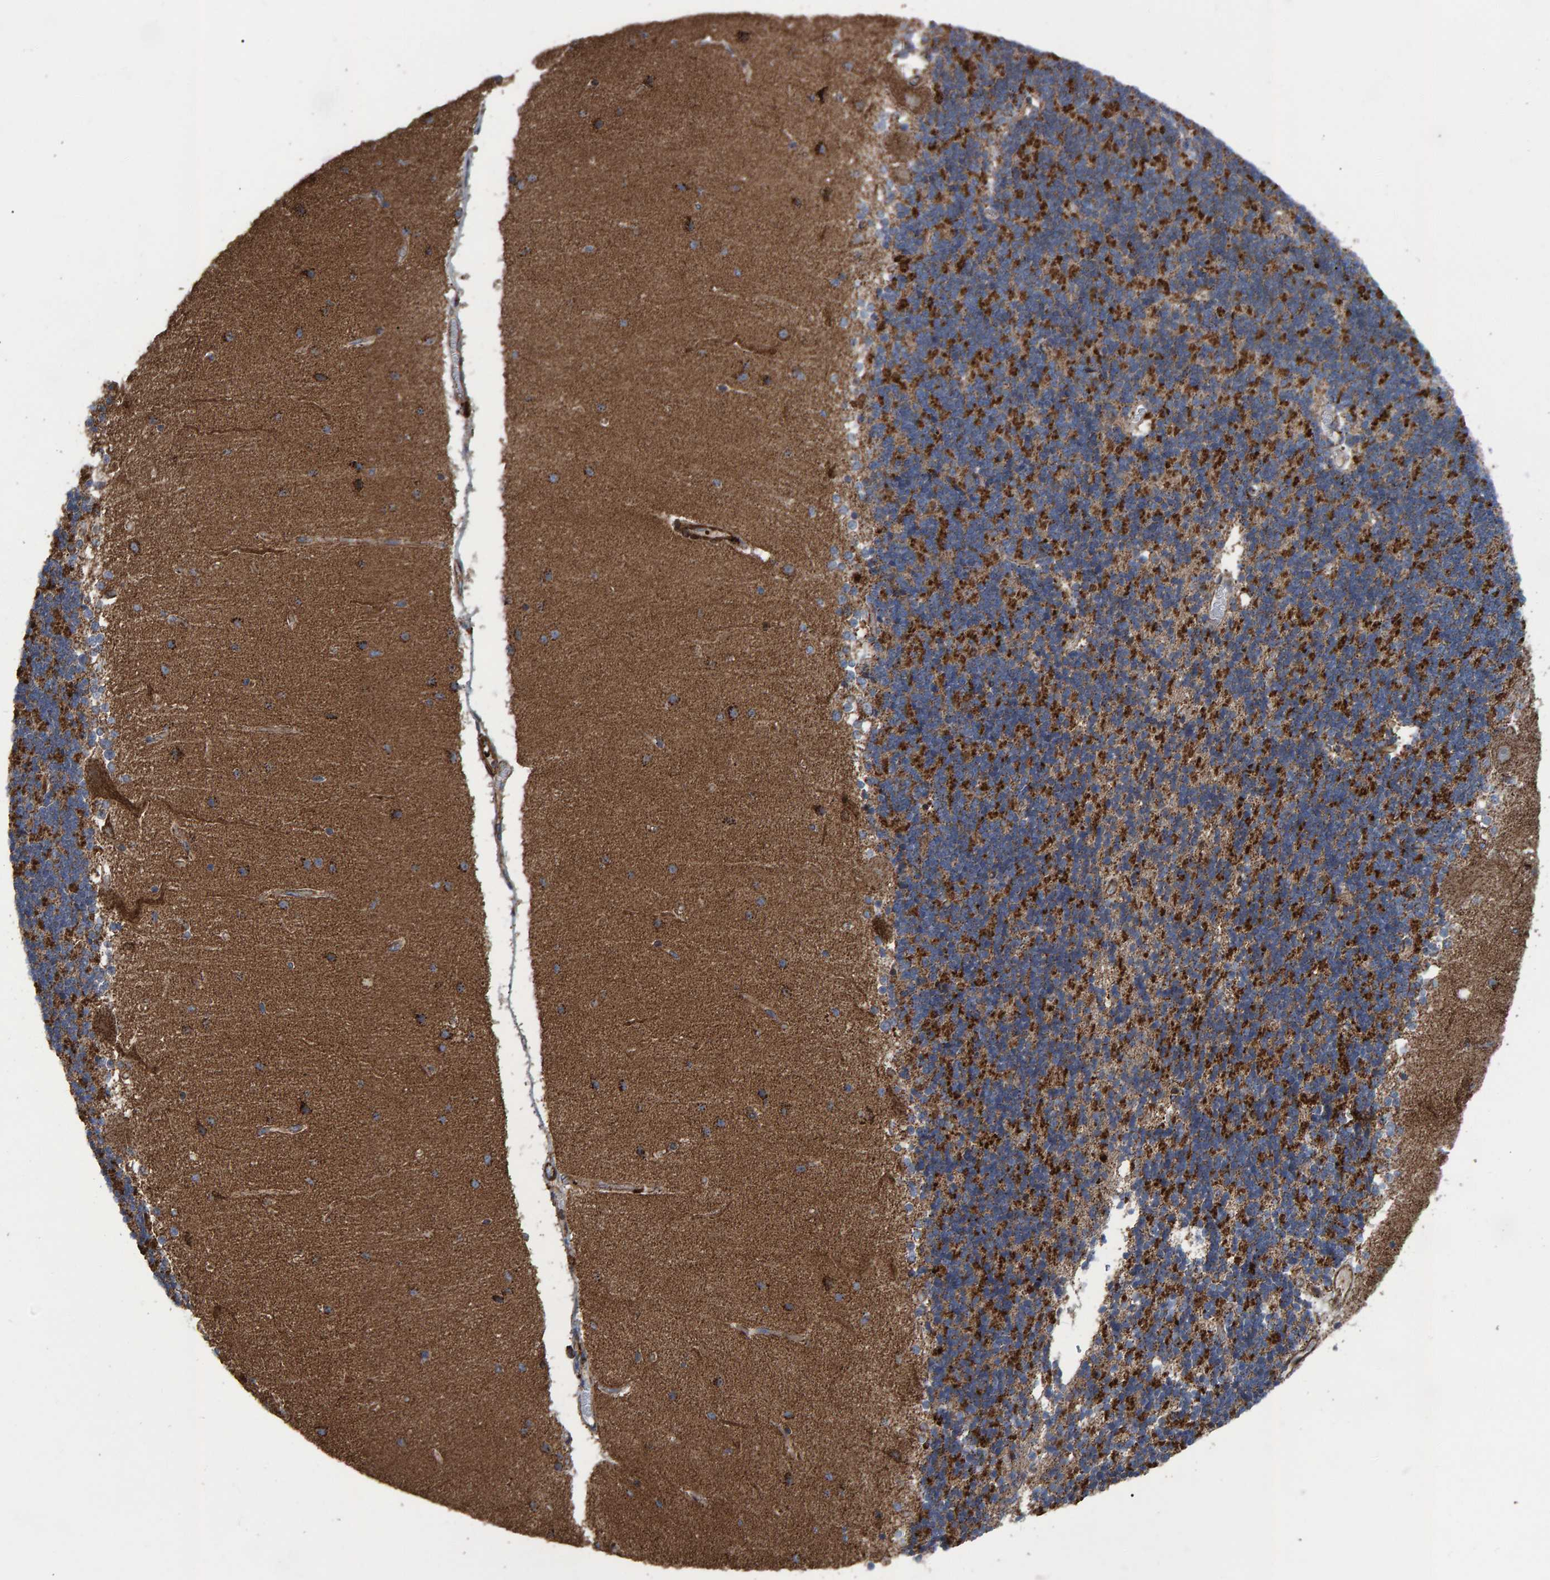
{"staining": {"intensity": "strong", "quantity": "25%-75%", "location": "cytoplasmic/membranous"}, "tissue": "cerebellum", "cell_type": "Cells in granular layer", "image_type": "normal", "snomed": [{"axis": "morphology", "description": "Normal tissue, NOS"}, {"axis": "topography", "description": "Cerebellum"}], "caption": "Immunohistochemistry (IHC) photomicrograph of benign cerebellum: cerebellum stained using immunohistochemistry exhibits high levels of strong protein expression localized specifically in the cytoplasmic/membranous of cells in granular layer, appearing as a cytoplasmic/membranous brown color.", "gene": "SLIT2", "patient": {"sex": "female", "age": 54}}